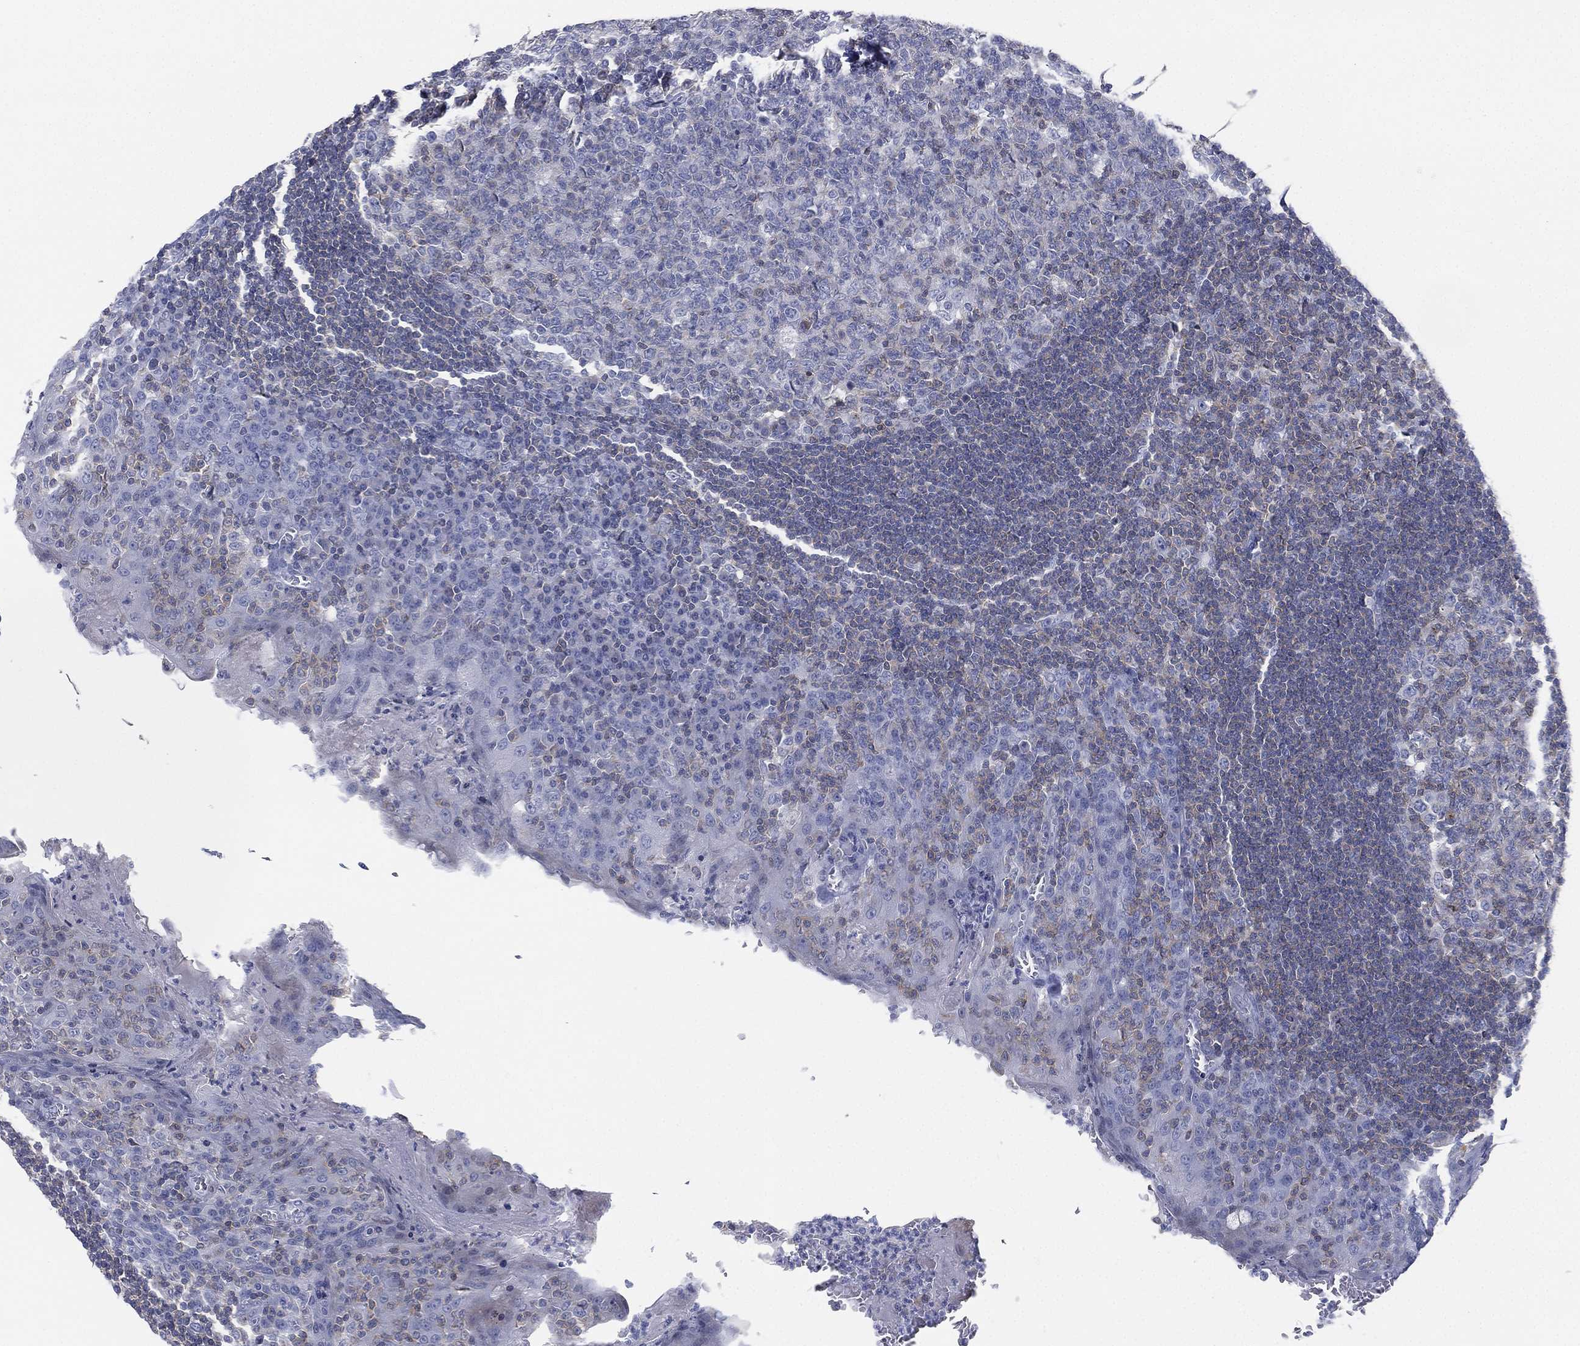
{"staining": {"intensity": "weak", "quantity": "<25%", "location": "cytoplasmic/membranous"}, "tissue": "tonsil", "cell_type": "Germinal center cells", "image_type": "normal", "snomed": [{"axis": "morphology", "description": "Normal tissue, NOS"}, {"axis": "topography", "description": "Tonsil"}], "caption": "Germinal center cells are negative for brown protein staining in unremarkable tonsil. Nuclei are stained in blue.", "gene": "SEPTIN1", "patient": {"sex": "female", "age": 13}}